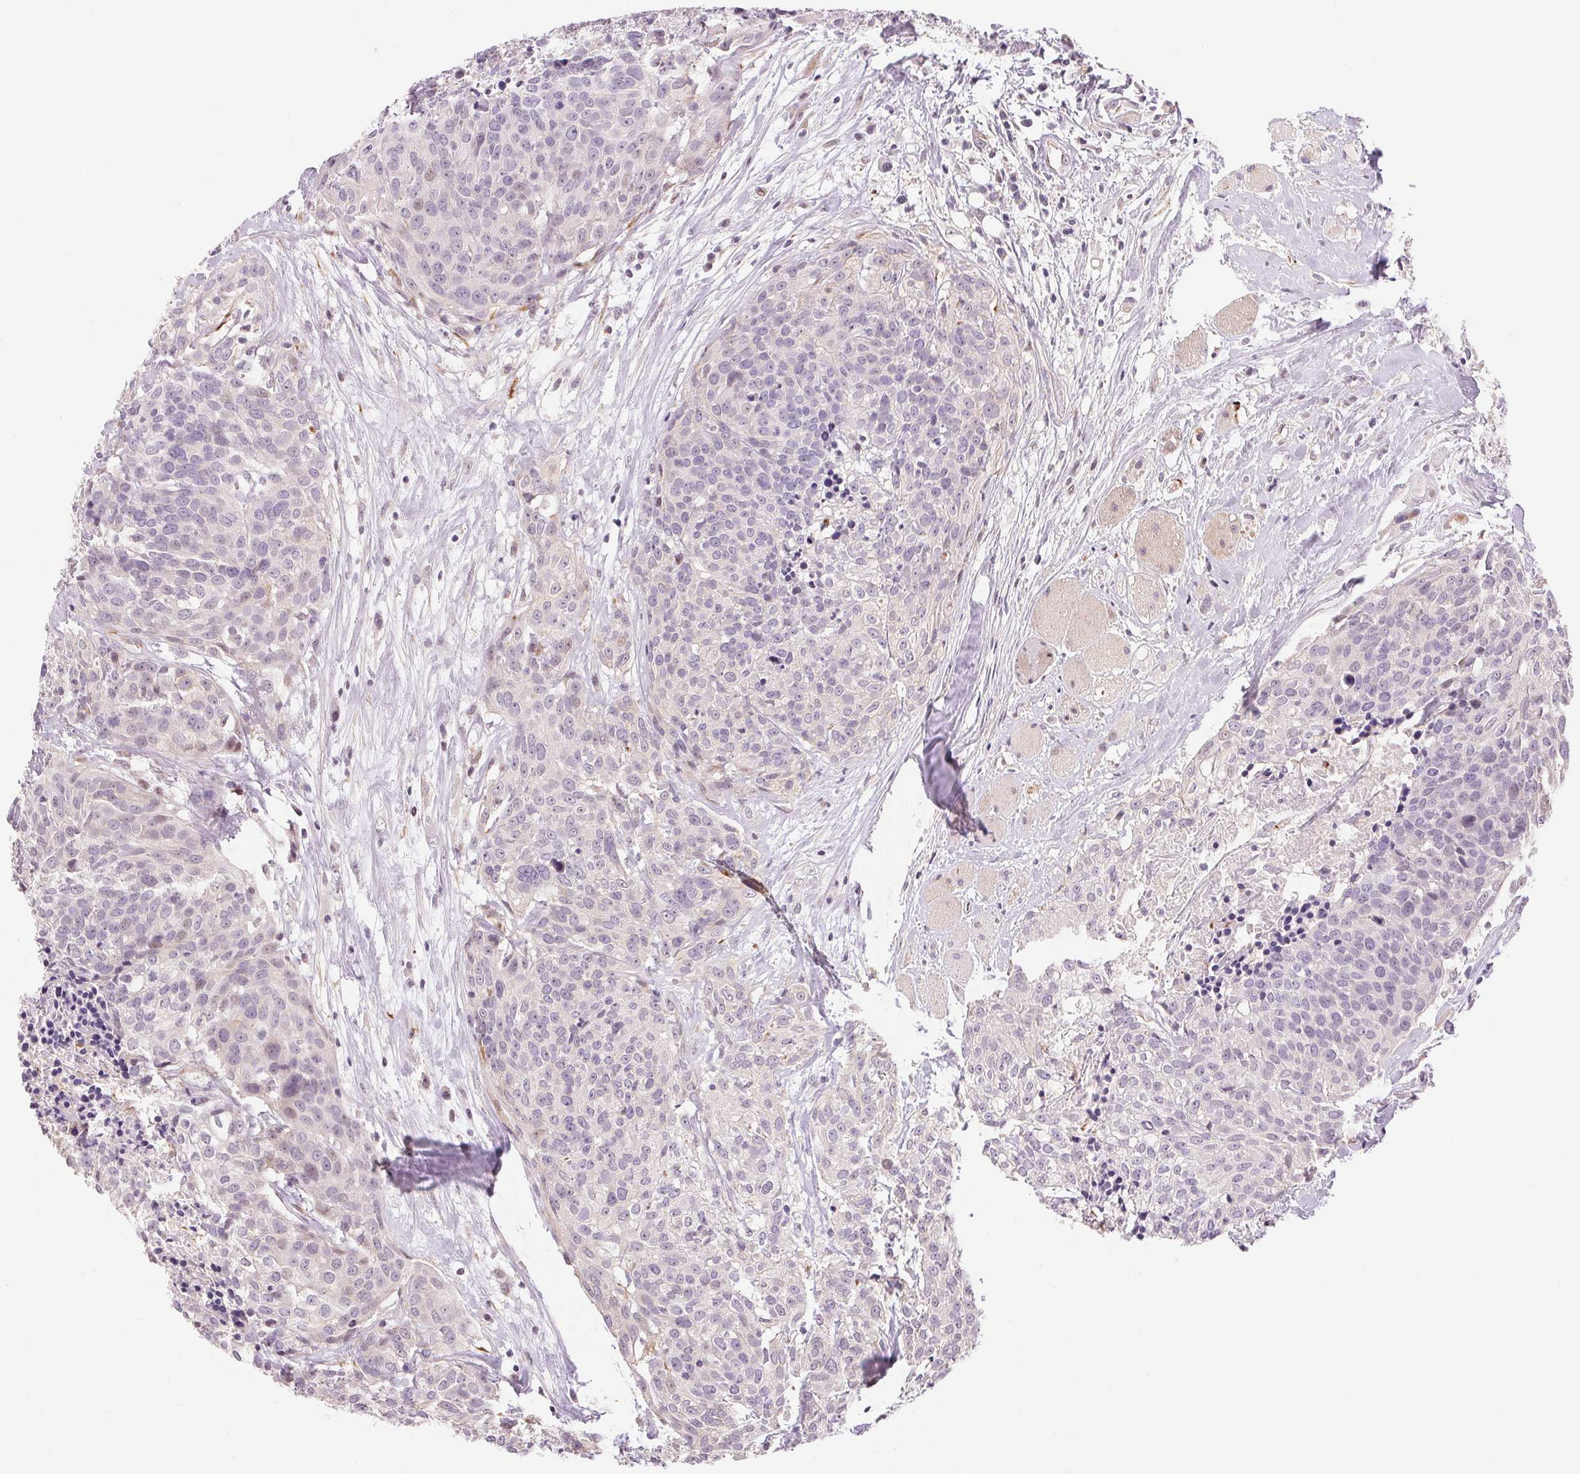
{"staining": {"intensity": "negative", "quantity": "none", "location": "none"}, "tissue": "head and neck cancer", "cell_type": "Tumor cells", "image_type": "cancer", "snomed": [{"axis": "morphology", "description": "Squamous cell carcinoma, NOS"}, {"axis": "topography", "description": "Oral tissue"}, {"axis": "topography", "description": "Head-Neck"}], "caption": "DAB immunohistochemical staining of human squamous cell carcinoma (head and neck) exhibits no significant expression in tumor cells.", "gene": "GYG2", "patient": {"sex": "male", "age": 64}}